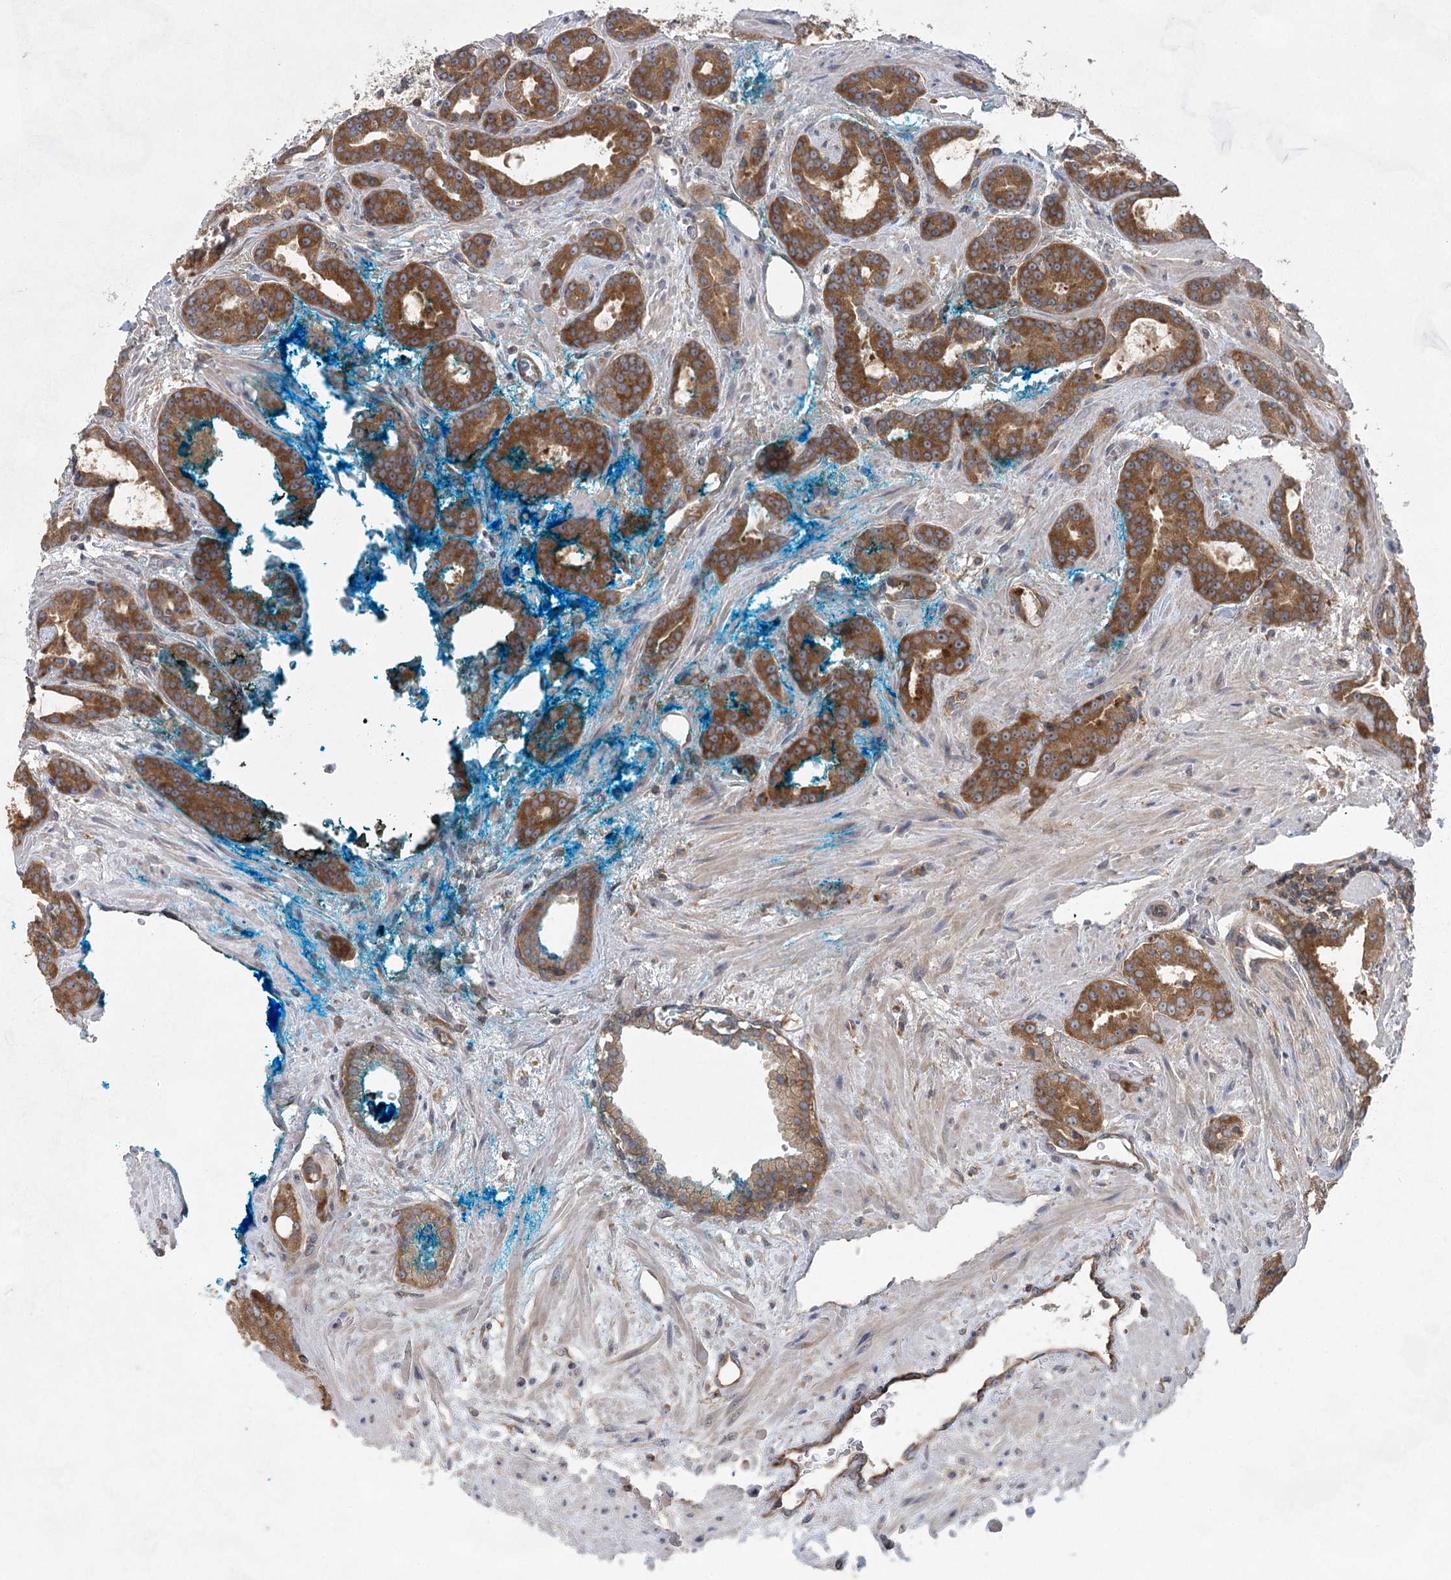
{"staining": {"intensity": "moderate", "quantity": ">75%", "location": "cytoplasmic/membranous"}, "tissue": "prostate cancer", "cell_type": "Tumor cells", "image_type": "cancer", "snomed": [{"axis": "morphology", "description": "Adenocarcinoma, High grade"}, {"axis": "topography", "description": "Prostate"}], "caption": "An immunohistochemistry histopathology image of neoplastic tissue is shown. Protein staining in brown shows moderate cytoplasmic/membranous positivity in prostate cancer within tumor cells.", "gene": "EIF3A", "patient": {"sex": "male", "age": 71}}